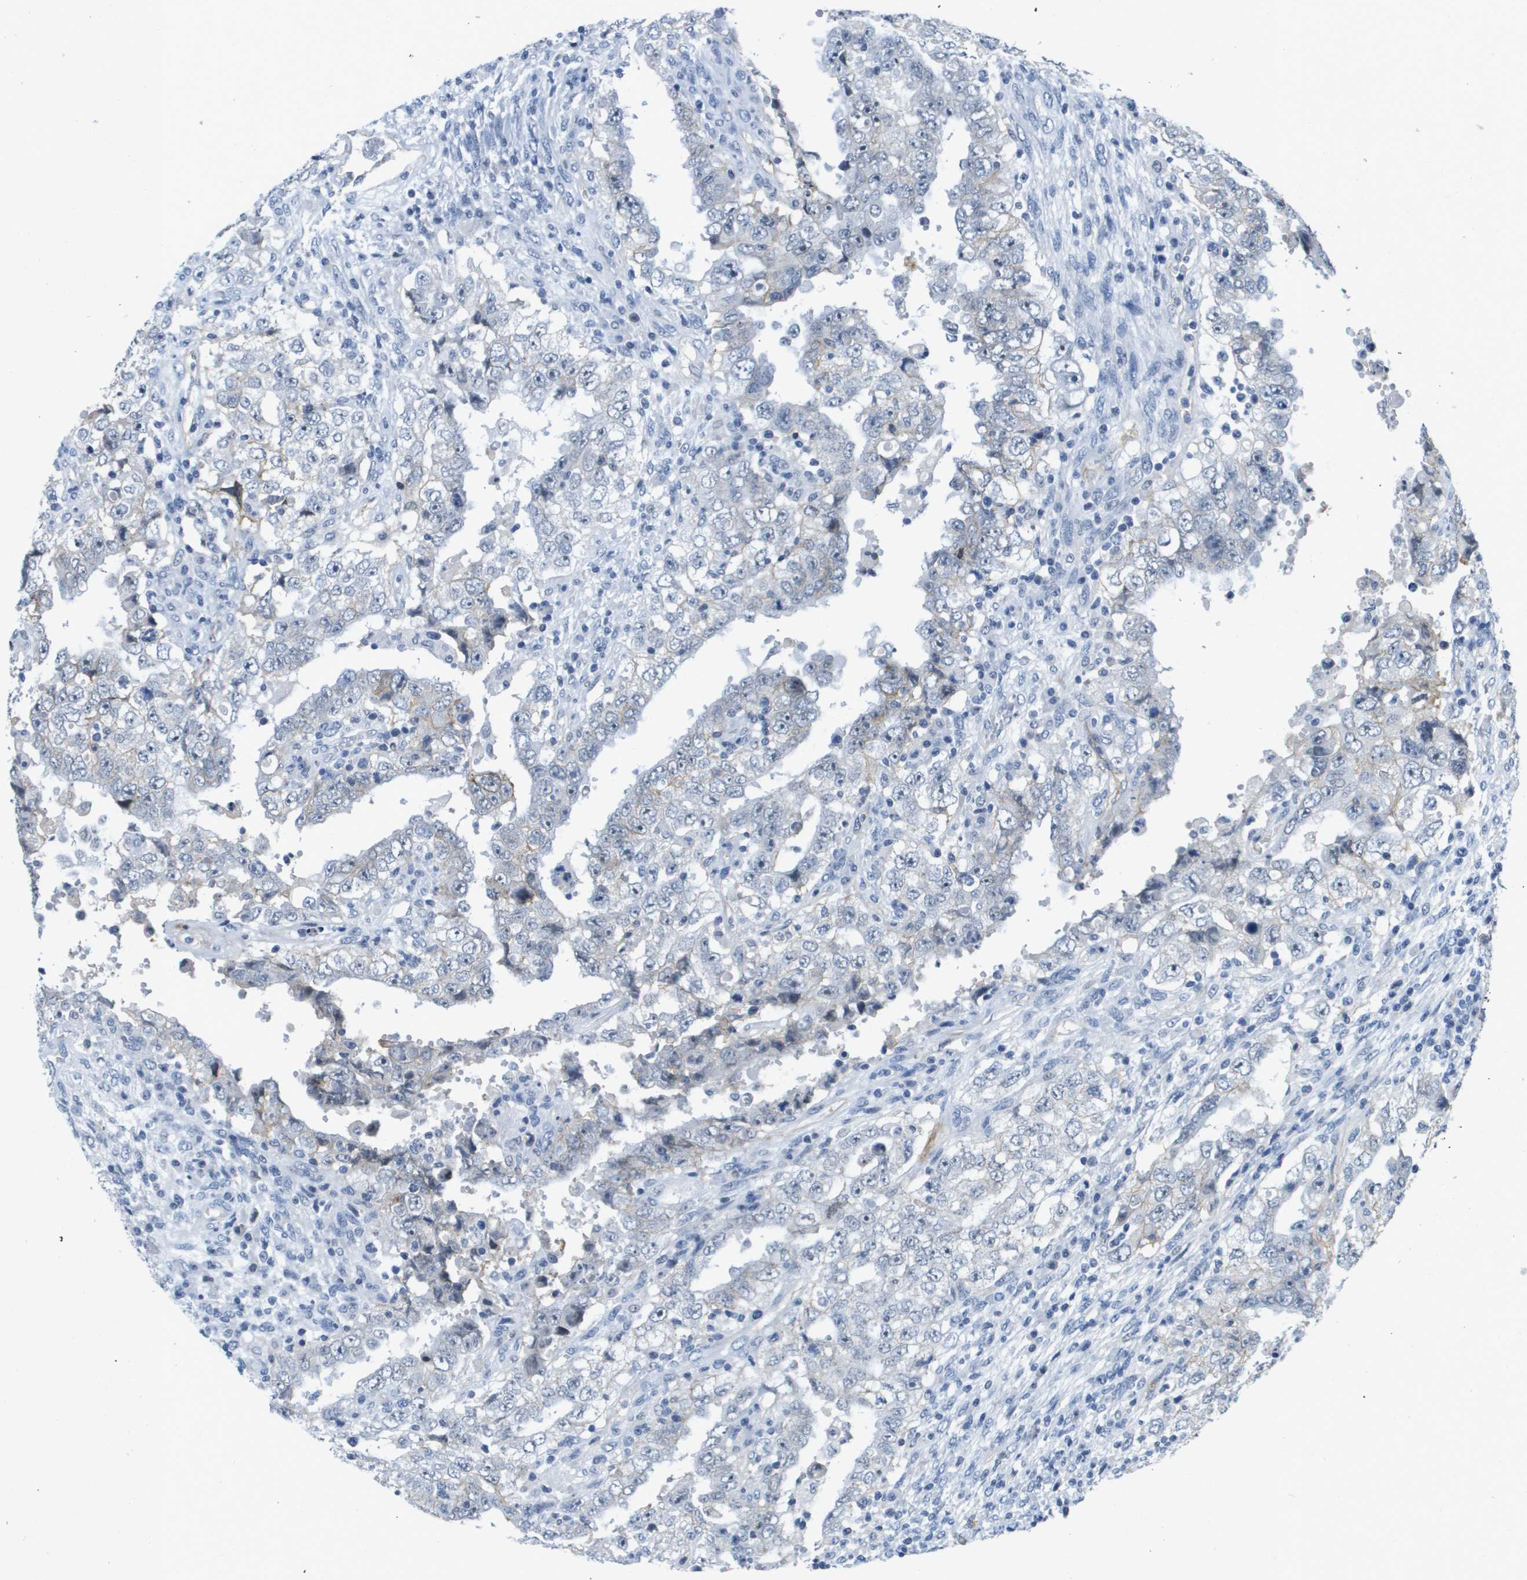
{"staining": {"intensity": "negative", "quantity": "none", "location": "none"}, "tissue": "testis cancer", "cell_type": "Tumor cells", "image_type": "cancer", "snomed": [{"axis": "morphology", "description": "Carcinoma, Embryonal, NOS"}, {"axis": "topography", "description": "Testis"}], "caption": "Histopathology image shows no significant protein positivity in tumor cells of embryonal carcinoma (testis).", "gene": "ITGA6", "patient": {"sex": "male", "age": 26}}